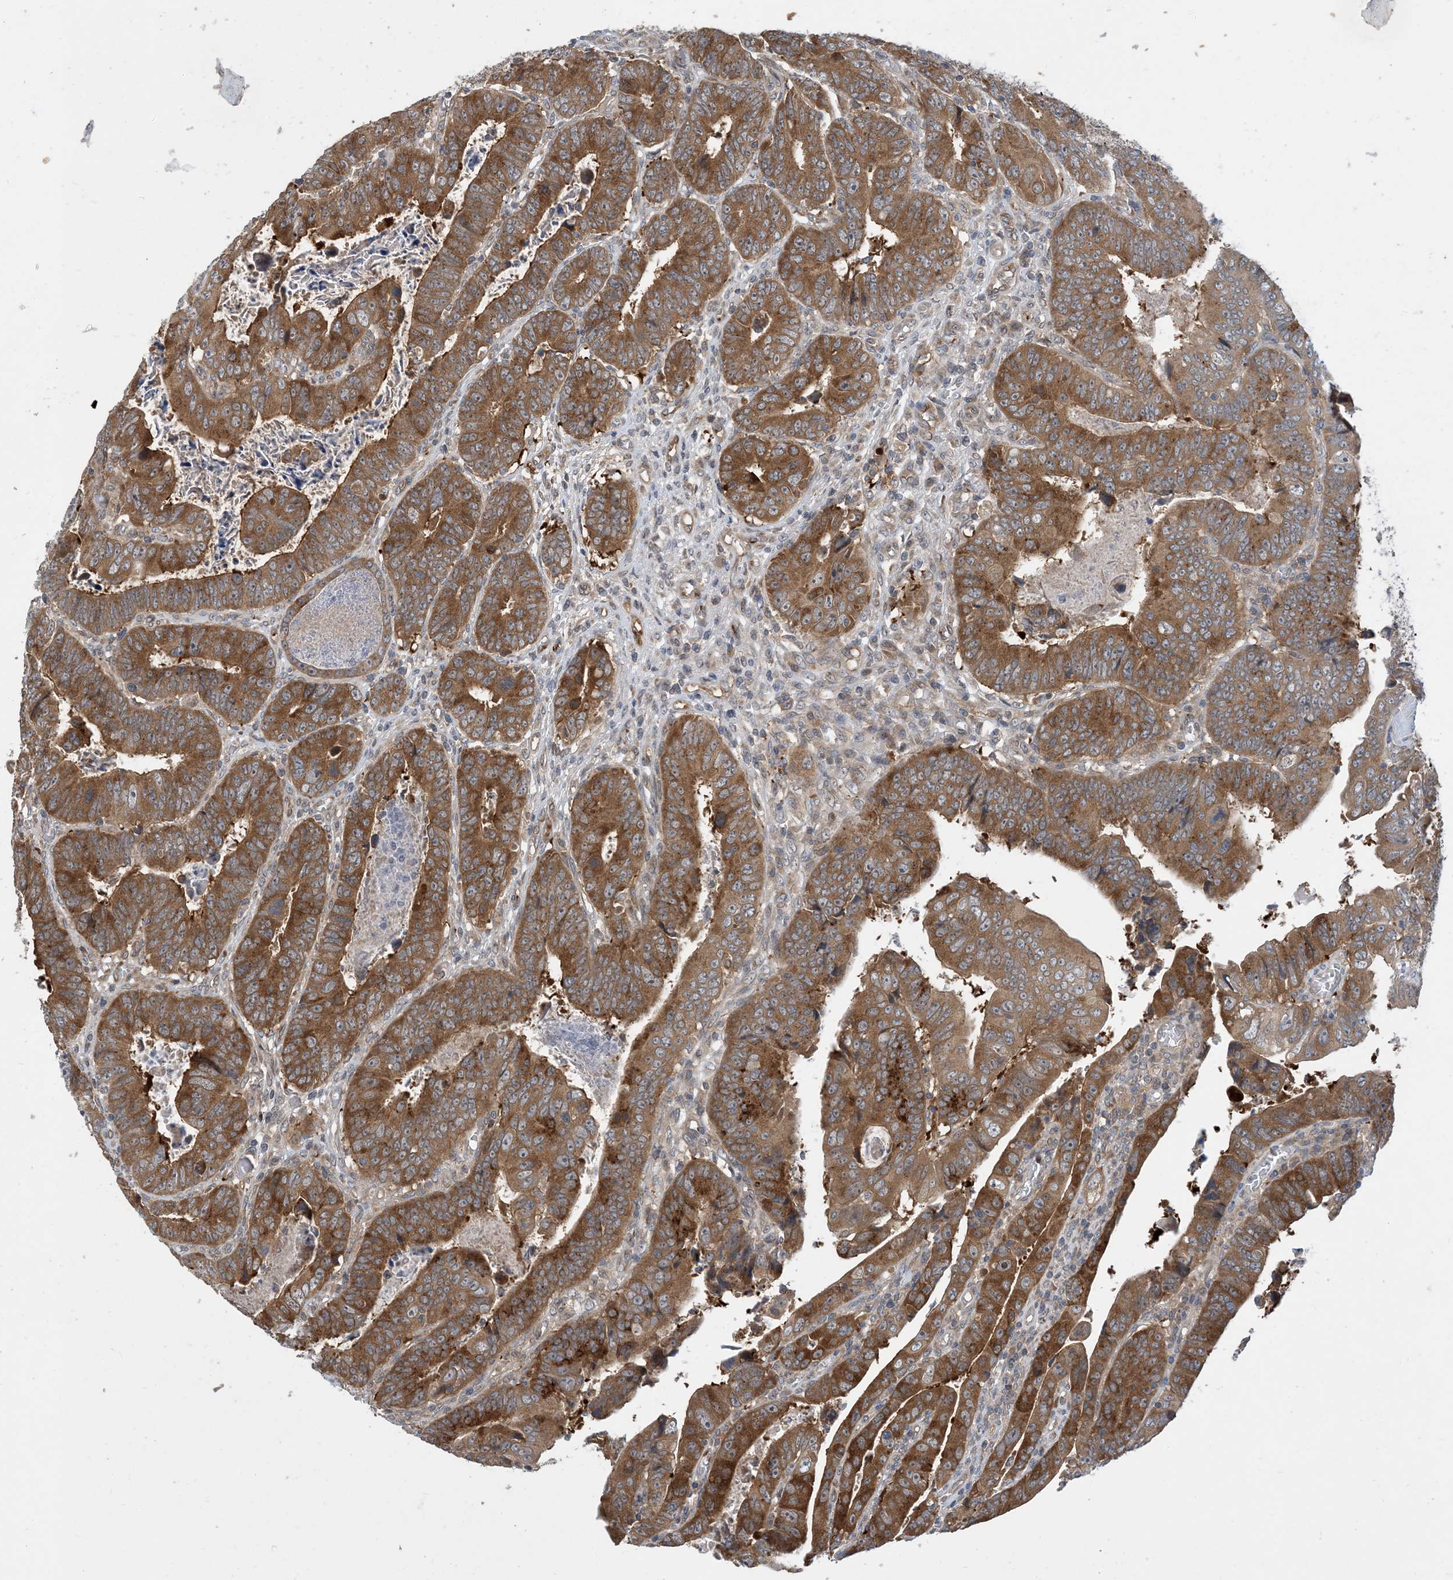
{"staining": {"intensity": "strong", "quantity": ">75%", "location": "cytoplasmic/membranous"}, "tissue": "colorectal cancer", "cell_type": "Tumor cells", "image_type": "cancer", "snomed": [{"axis": "morphology", "description": "Normal tissue, NOS"}, {"axis": "morphology", "description": "Adenocarcinoma, NOS"}, {"axis": "topography", "description": "Rectum"}], "caption": "Immunohistochemical staining of colorectal cancer demonstrates strong cytoplasmic/membranous protein staining in approximately >75% of tumor cells. Ihc stains the protein in brown and the nuclei are stained blue.", "gene": "TINAG", "patient": {"sex": "female", "age": 65}}